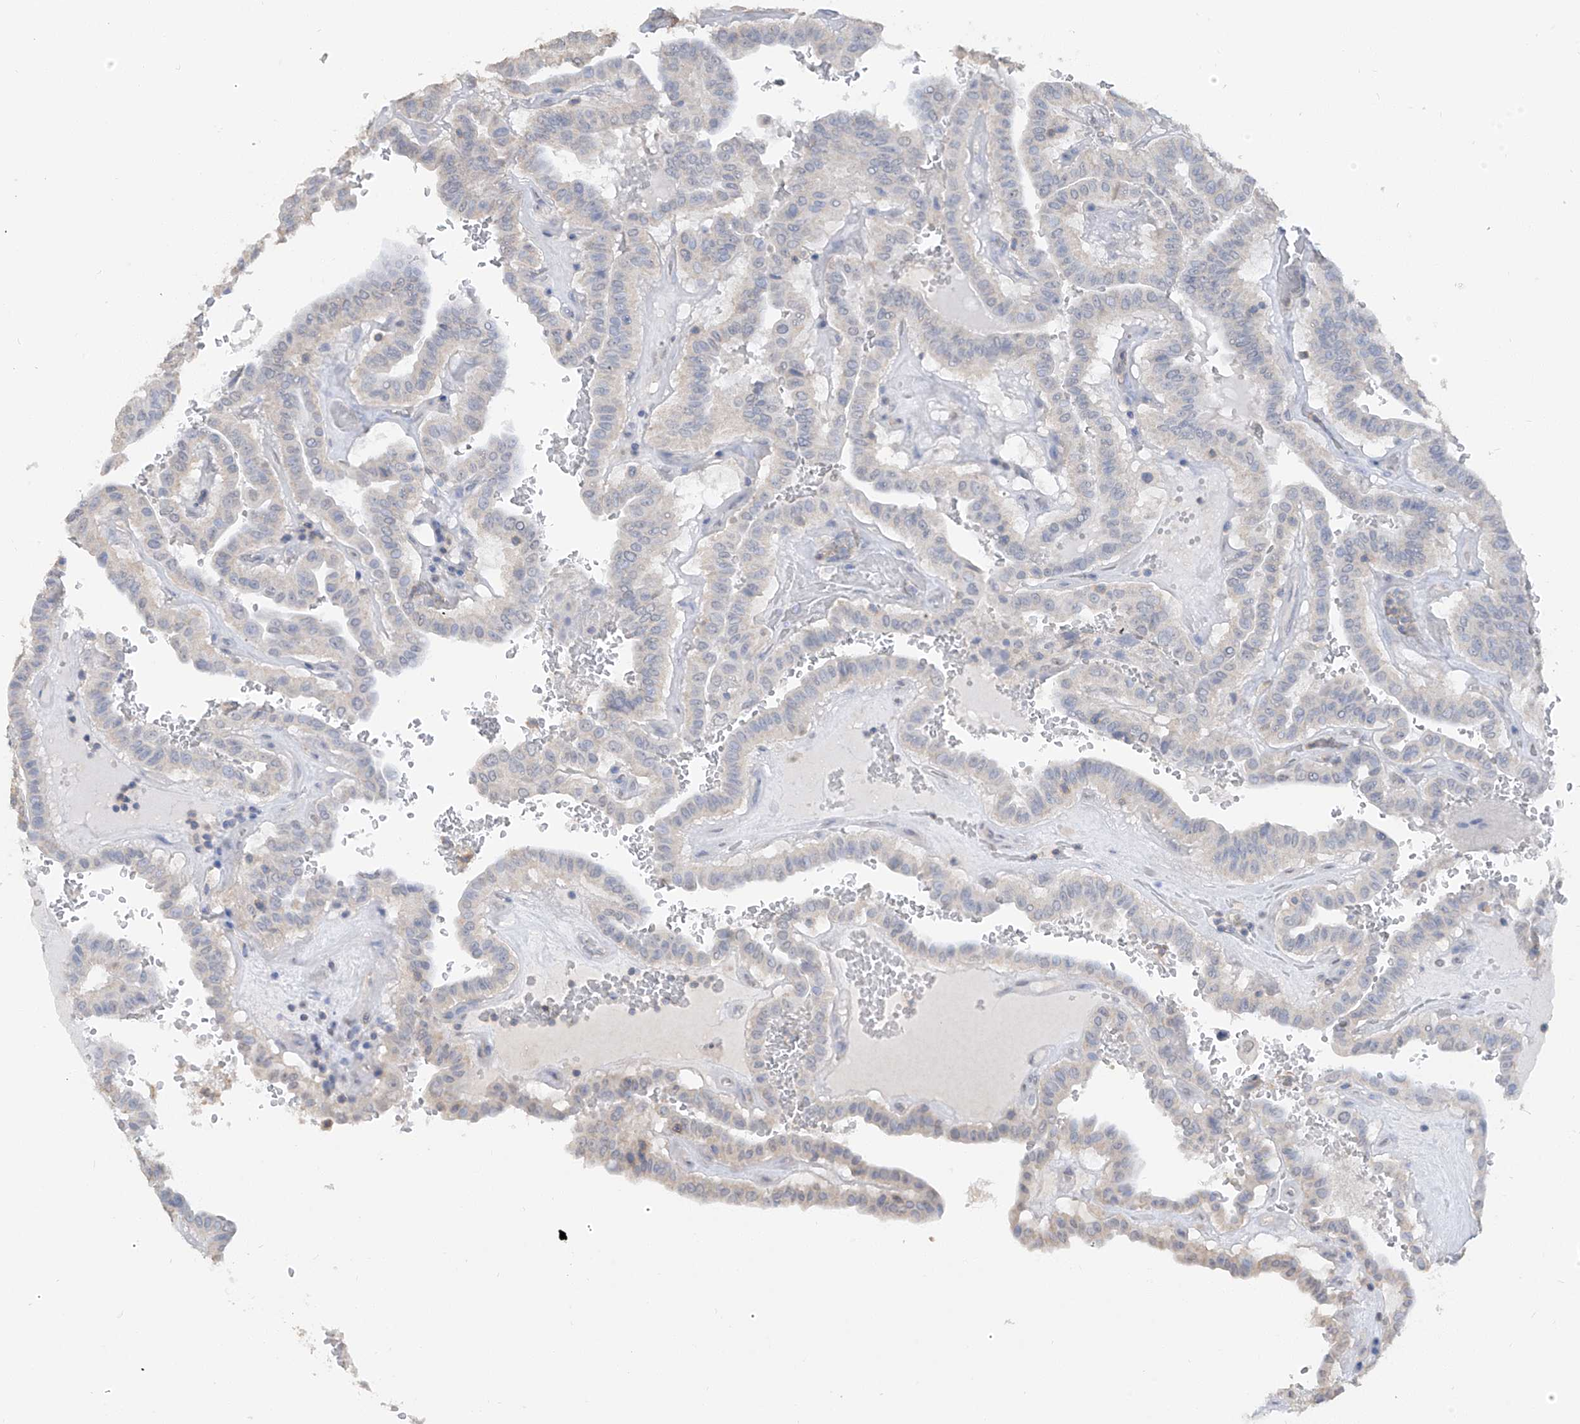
{"staining": {"intensity": "negative", "quantity": "none", "location": "none"}, "tissue": "thyroid cancer", "cell_type": "Tumor cells", "image_type": "cancer", "snomed": [{"axis": "morphology", "description": "Papillary adenocarcinoma, NOS"}, {"axis": "topography", "description": "Thyroid gland"}], "caption": "This is a image of immunohistochemistry staining of thyroid cancer, which shows no staining in tumor cells. (DAB (3,3'-diaminobenzidine) immunohistochemistry visualized using brightfield microscopy, high magnification).", "gene": "HAS3", "patient": {"sex": "male", "age": 77}}